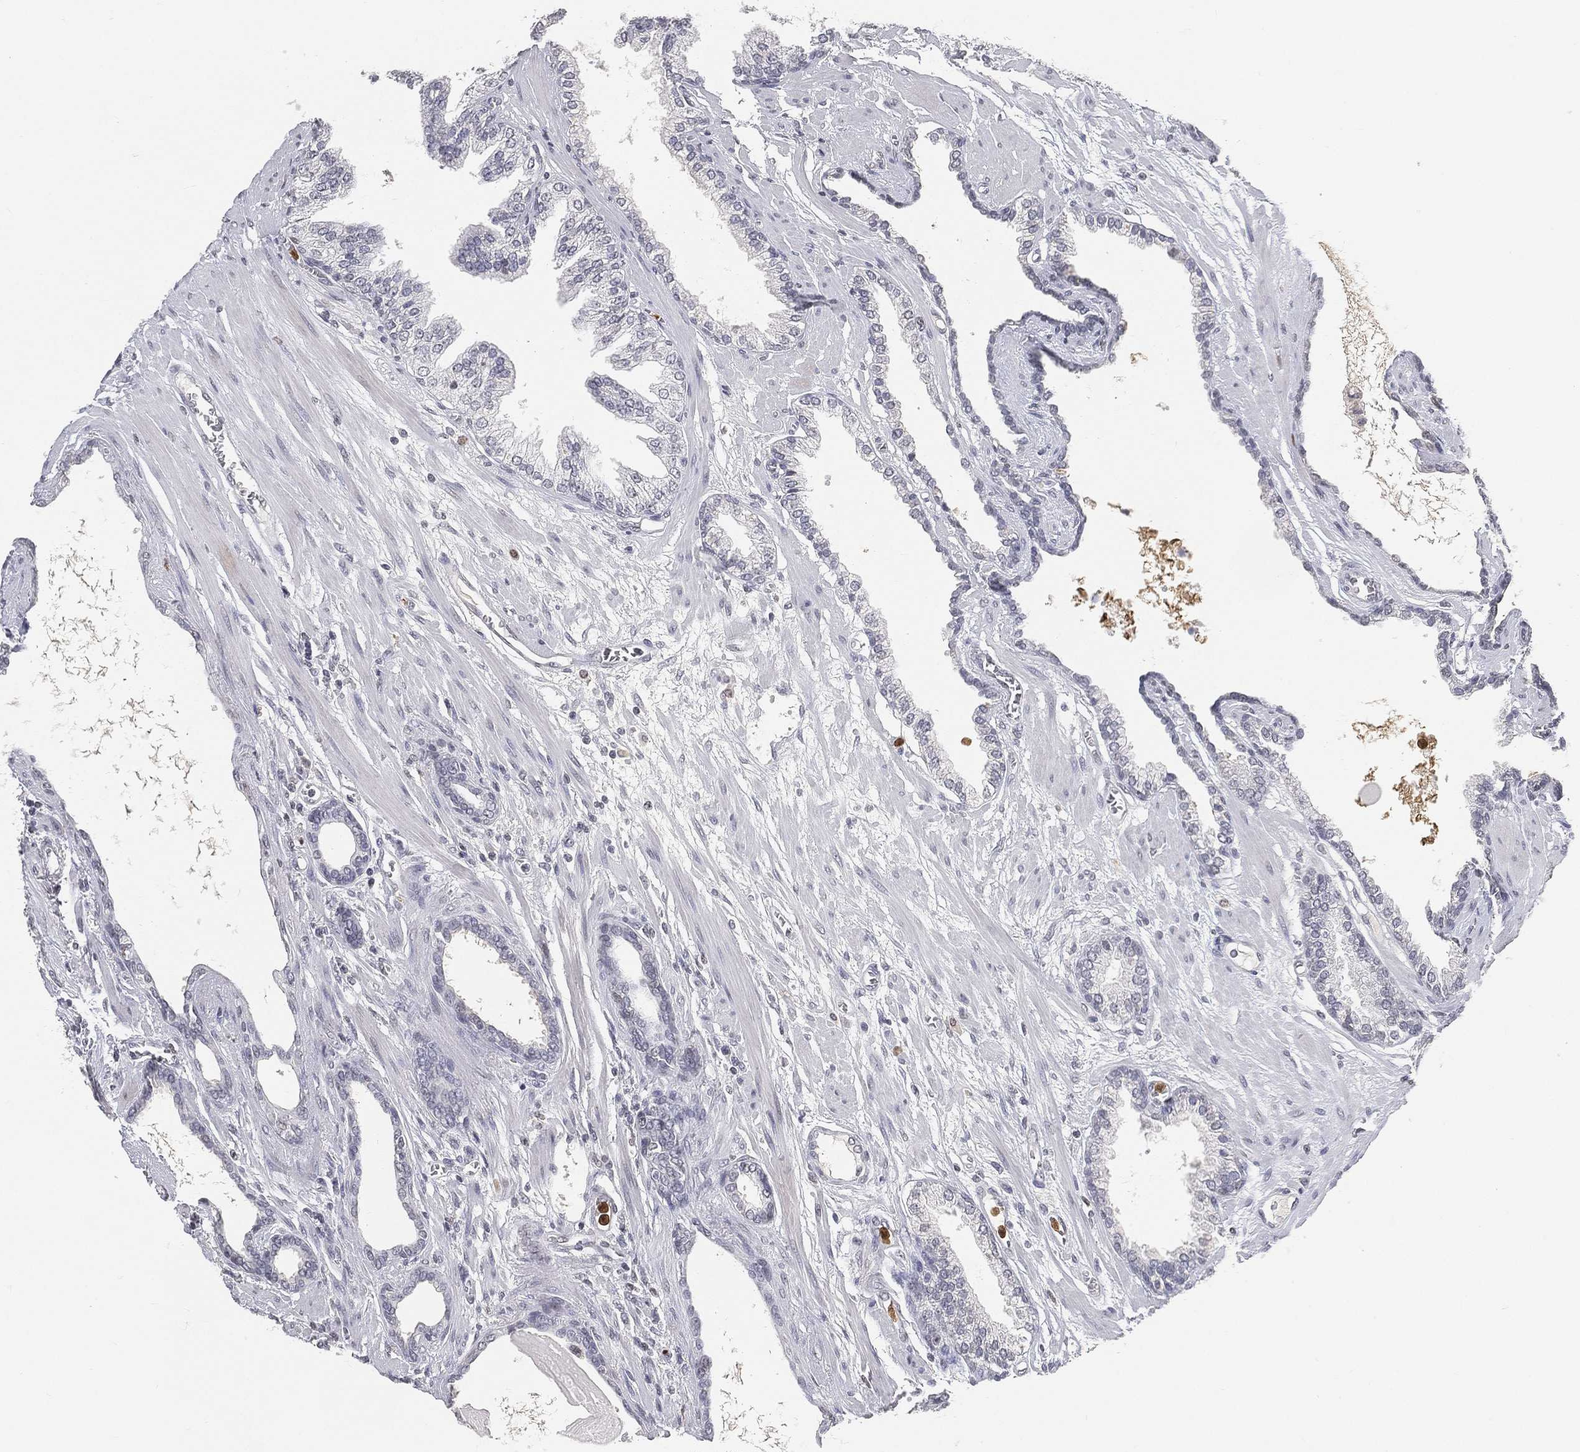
{"staining": {"intensity": "negative", "quantity": "none", "location": "none"}, "tissue": "prostate cancer", "cell_type": "Tumor cells", "image_type": "cancer", "snomed": [{"axis": "morphology", "description": "Adenocarcinoma, Low grade"}, {"axis": "topography", "description": "Prostate"}], "caption": "An IHC image of prostate cancer (low-grade adenocarcinoma) is shown. There is no staining in tumor cells of prostate cancer (low-grade adenocarcinoma). (DAB immunohistochemistry visualized using brightfield microscopy, high magnification).", "gene": "ARG1", "patient": {"sex": "male", "age": 69}}